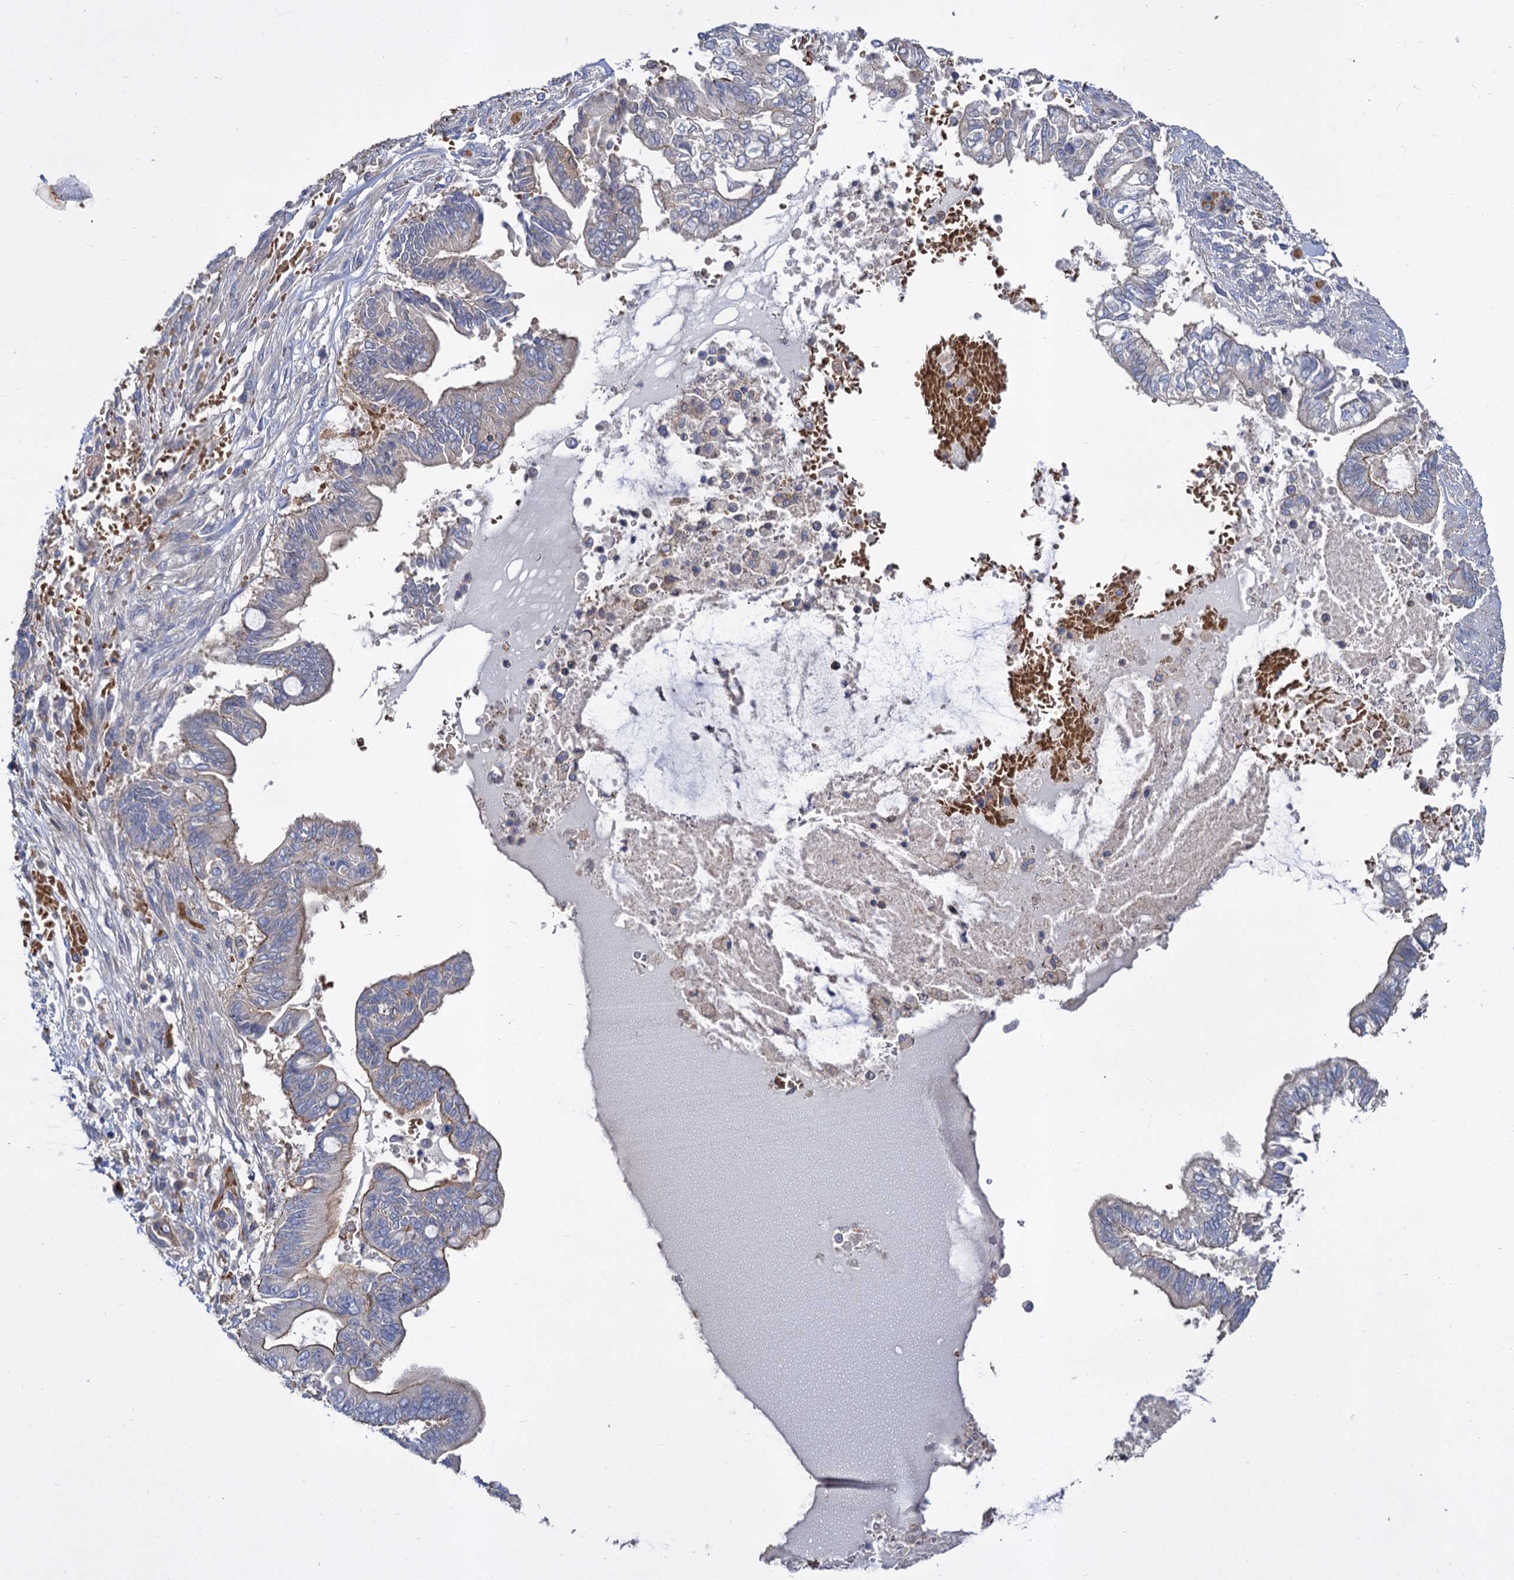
{"staining": {"intensity": "moderate", "quantity": "<25%", "location": "cytoplasmic/membranous"}, "tissue": "pancreatic cancer", "cell_type": "Tumor cells", "image_type": "cancer", "snomed": [{"axis": "morphology", "description": "Adenocarcinoma, NOS"}, {"axis": "topography", "description": "Pancreas"}], "caption": "A low amount of moderate cytoplasmic/membranous staining is identified in about <25% of tumor cells in pancreatic cancer (adenocarcinoma) tissue.", "gene": "GCLC", "patient": {"sex": "male", "age": 68}}